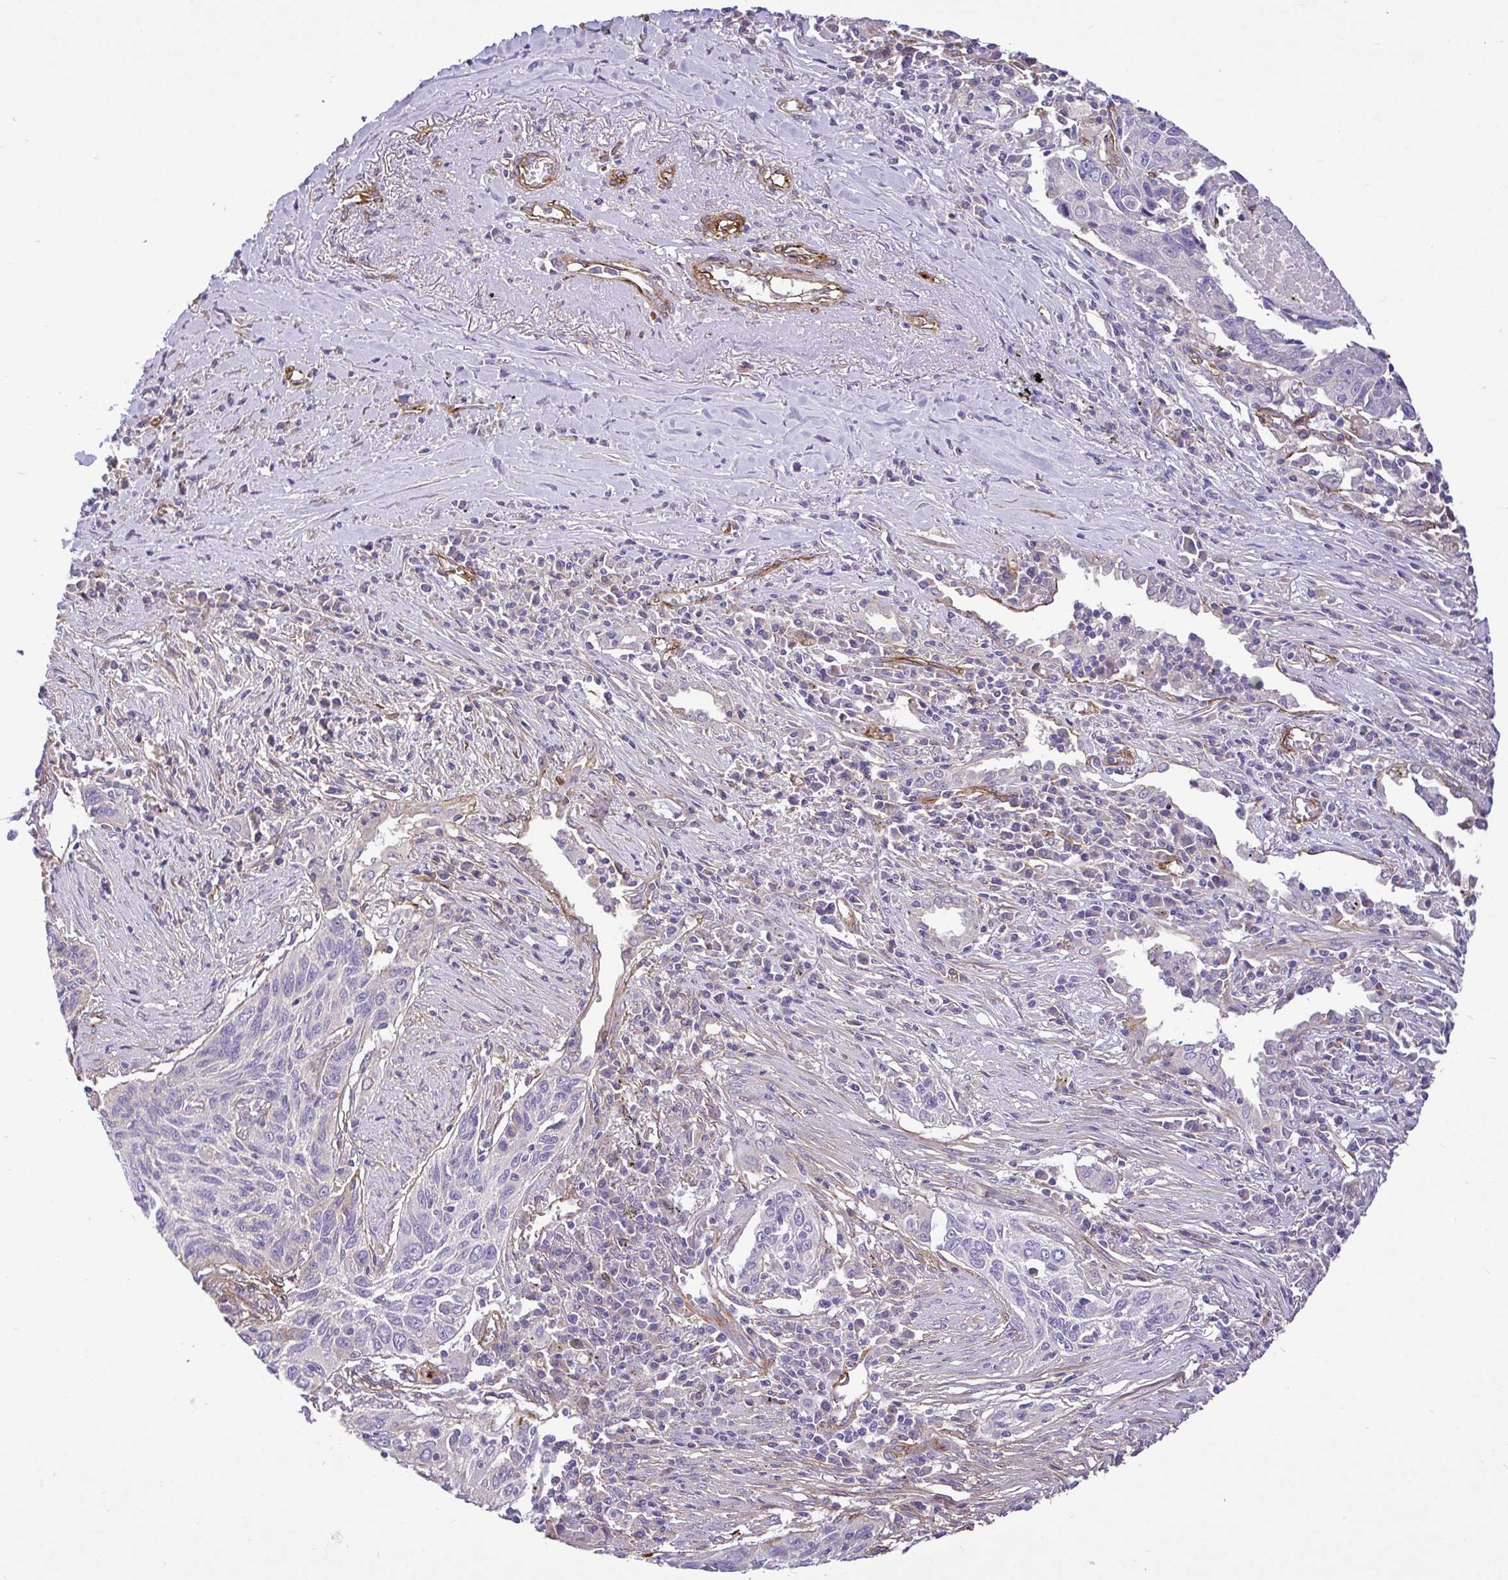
{"staining": {"intensity": "negative", "quantity": "none", "location": "none"}, "tissue": "lung cancer", "cell_type": "Tumor cells", "image_type": "cancer", "snomed": [{"axis": "morphology", "description": "Squamous cell carcinoma, NOS"}, {"axis": "topography", "description": "Lung"}], "caption": "Lung cancer (squamous cell carcinoma) was stained to show a protein in brown. There is no significant positivity in tumor cells.", "gene": "PTPRK", "patient": {"sex": "female", "age": 66}}